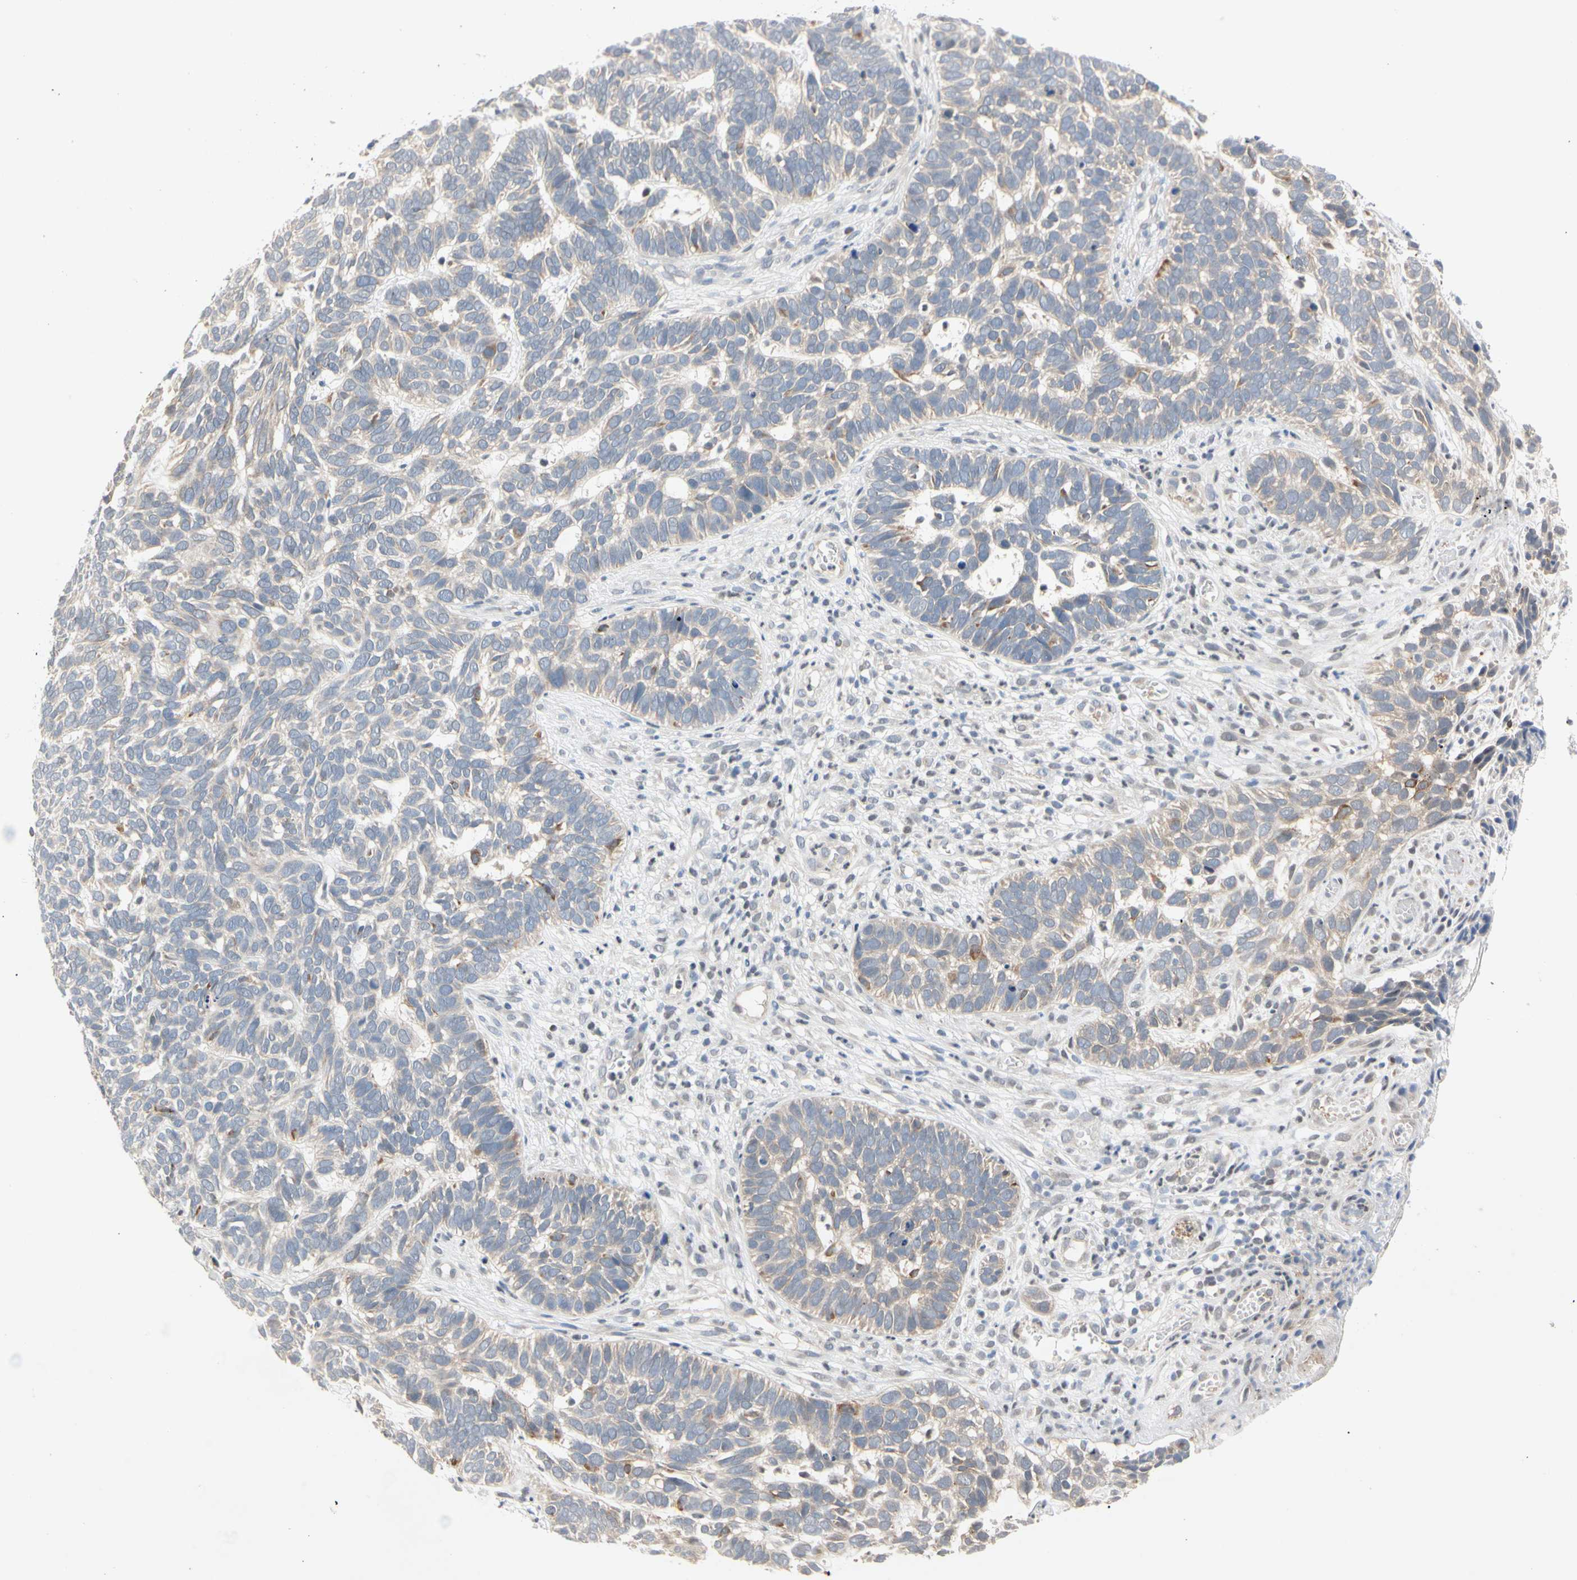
{"staining": {"intensity": "weak", "quantity": ">75%", "location": "cytoplasmic/membranous"}, "tissue": "skin cancer", "cell_type": "Tumor cells", "image_type": "cancer", "snomed": [{"axis": "morphology", "description": "Basal cell carcinoma"}, {"axis": "topography", "description": "Skin"}], "caption": "Protein expression analysis of human skin cancer (basal cell carcinoma) reveals weak cytoplasmic/membranous expression in about >75% of tumor cells.", "gene": "MARK1", "patient": {"sex": "male", "age": 87}}